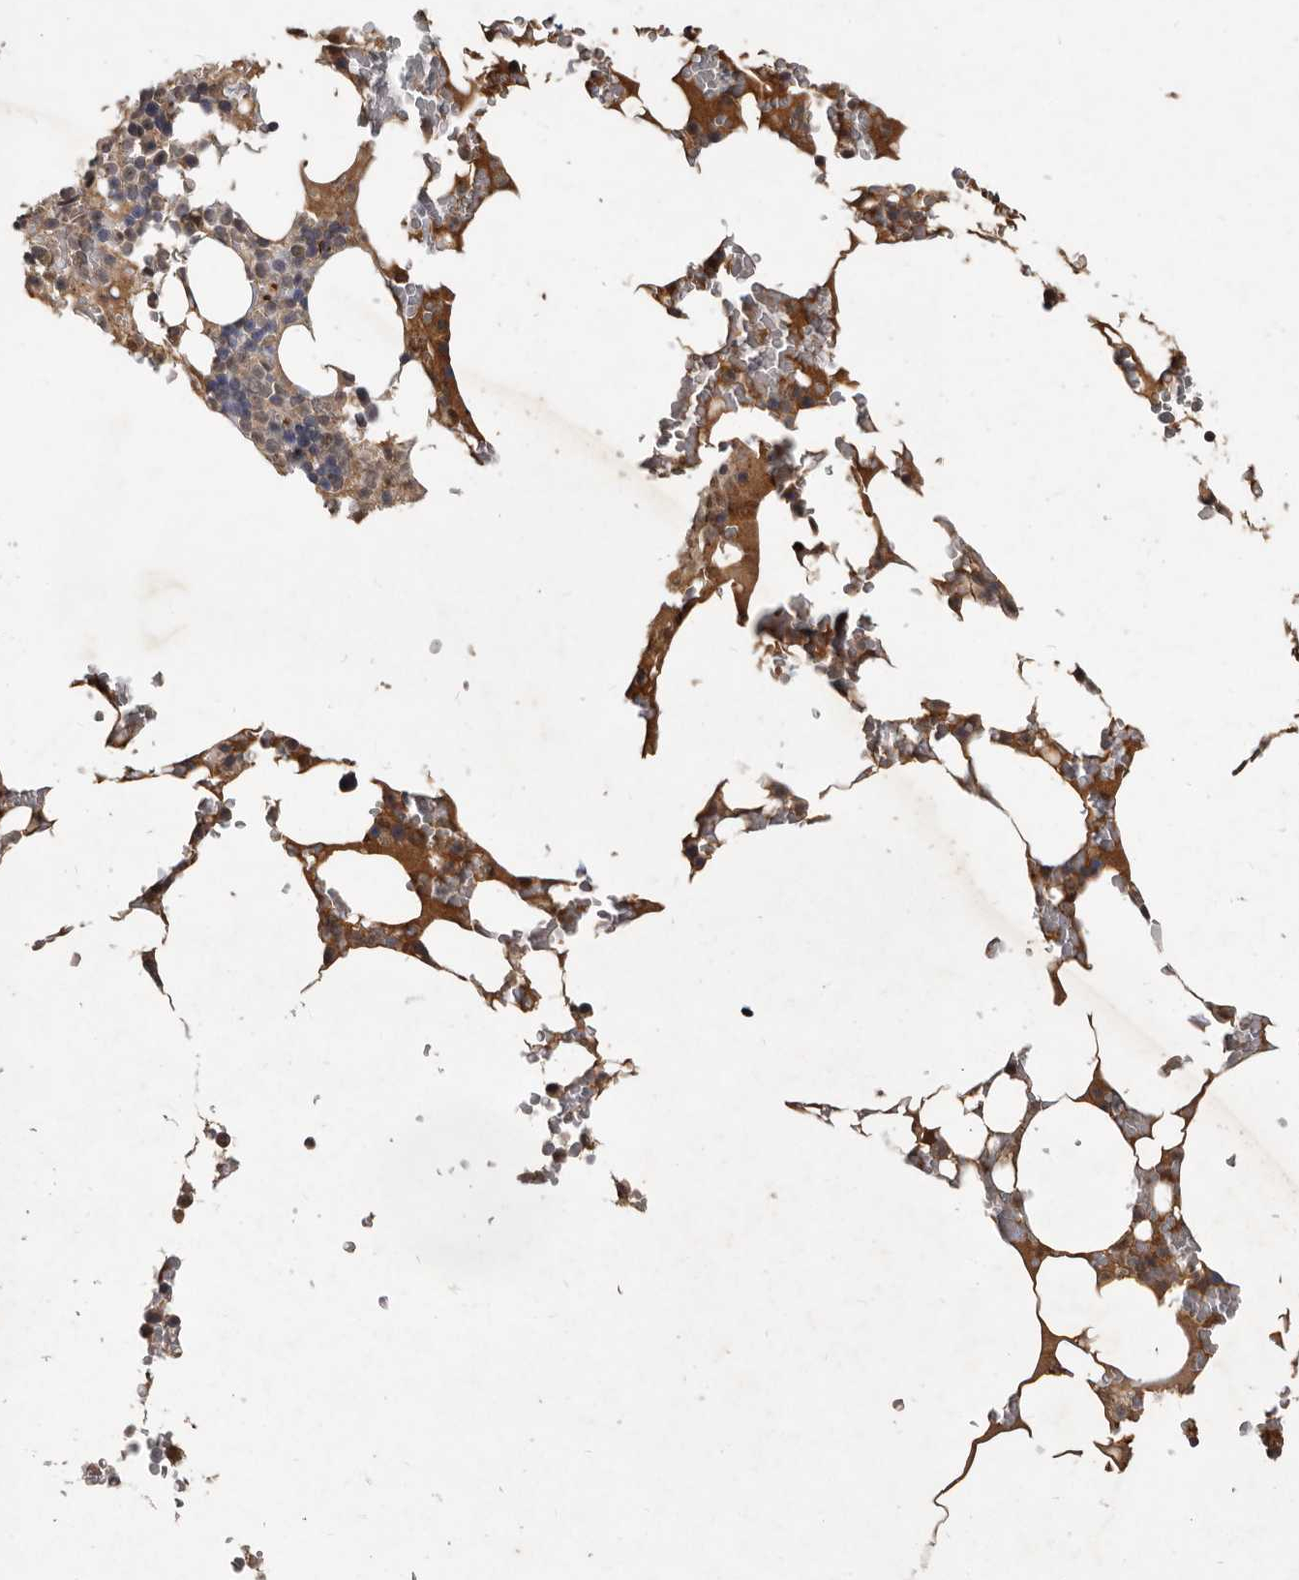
{"staining": {"intensity": "strong", "quantity": "<25%", "location": "cytoplasmic/membranous"}, "tissue": "bone marrow", "cell_type": "Hematopoietic cells", "image_type": "normal", "snomed": [{"axis": "morphology", "description": "Normal tissue, NOS"}, {"axis": "topography", "description": "Bone marrow"}], "caption": "Strong cytoplasmic/membranous expression for a protein is appreciated in approximately <25% of hematopoietic cells of unremarkable bone marrow using immunohistochemistry.", "gene": "DNAJC28", "patient": {"sex": "male", "age": 58}}